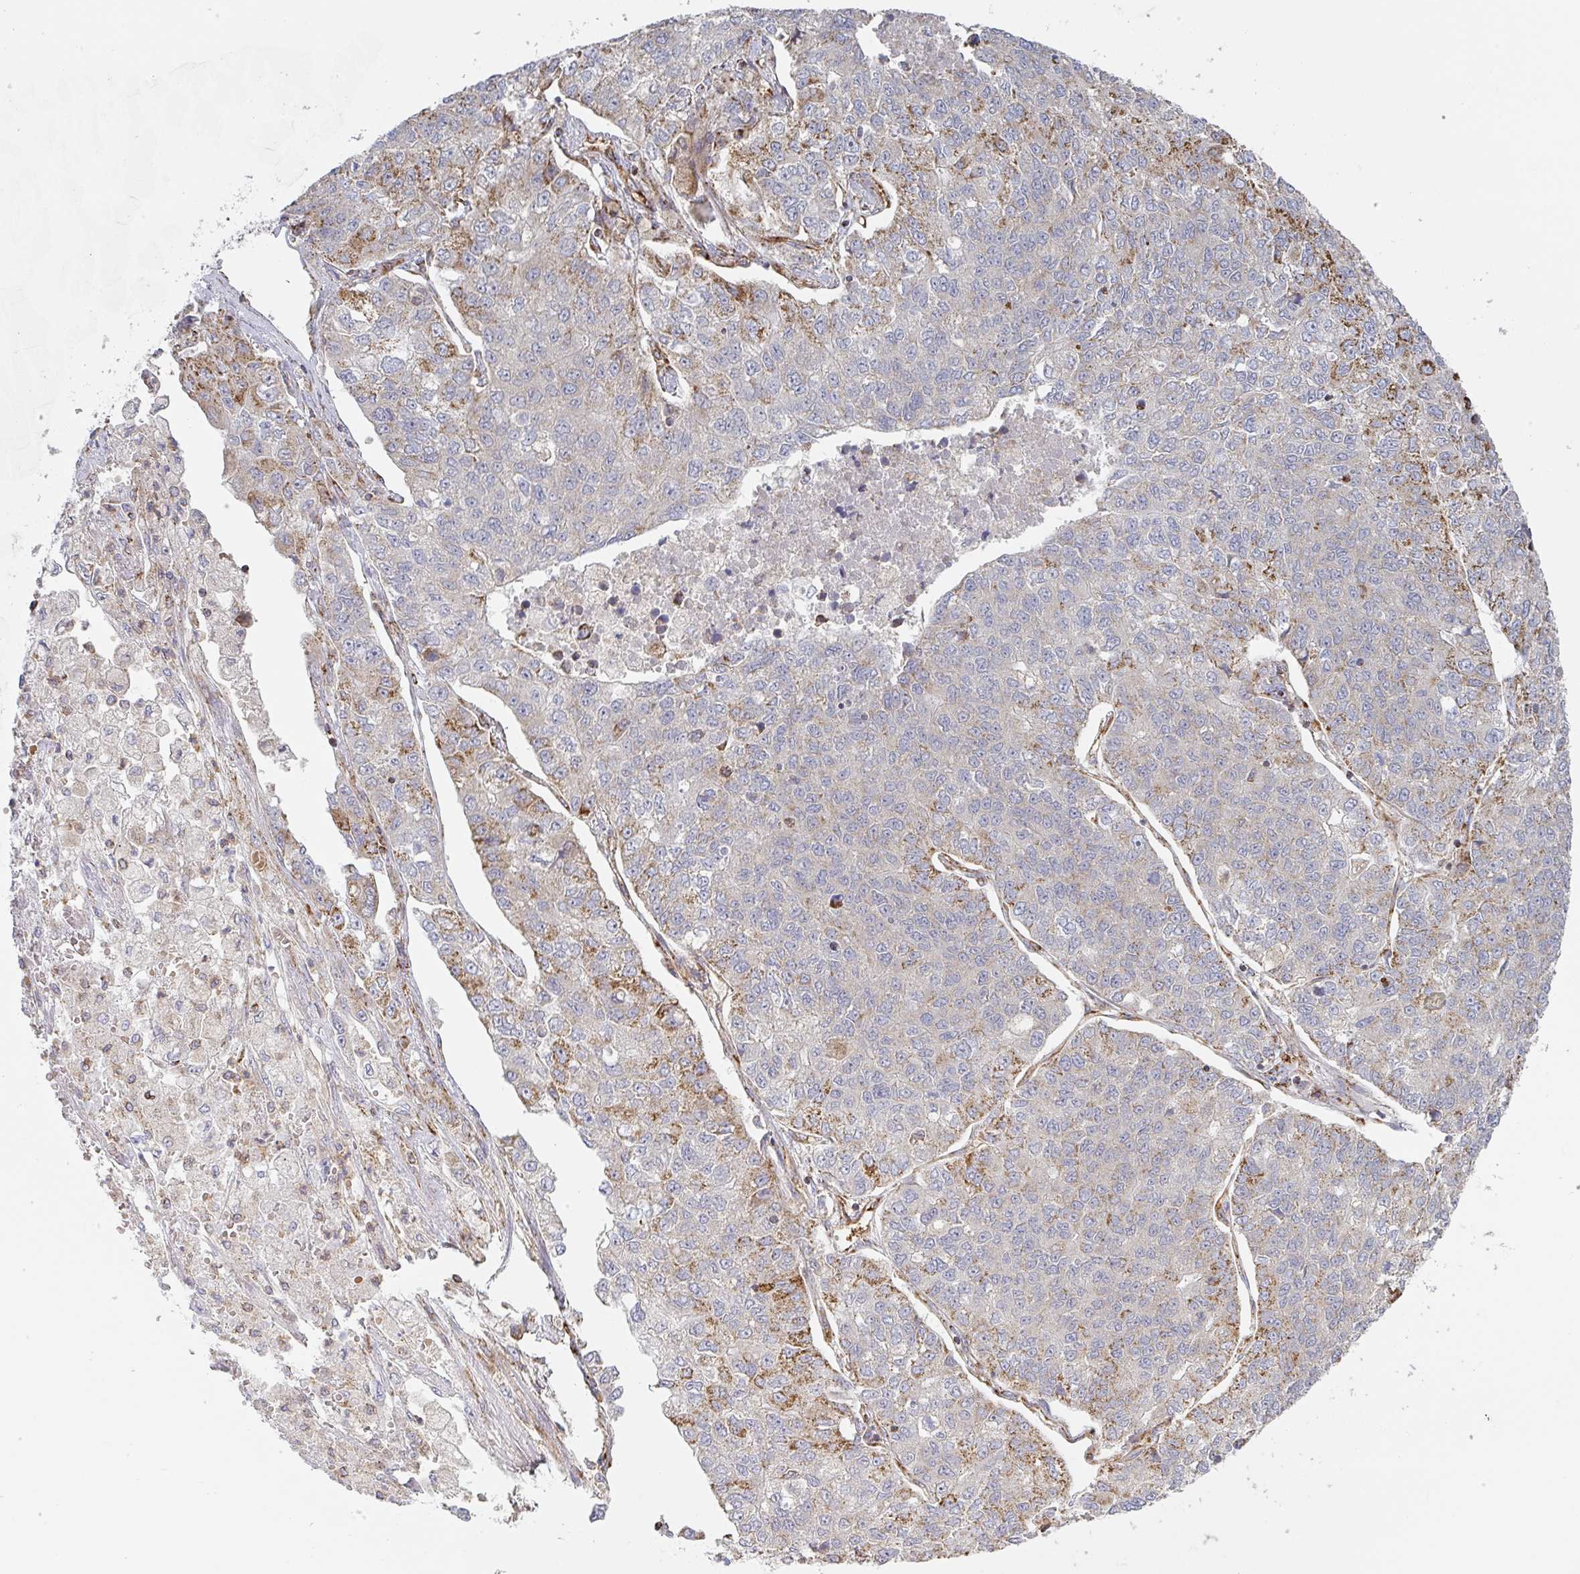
{"staining": {"intensity": "moderate", "quantity": "<25%", "location": "cytoplasmic/membranous"}, "tissue": "lung cancer", "cell_type": "Tumor cells", "image_type": "cancer", "snomed": [{"axis": "morphology", "description": "Adenocarcinoma, NOS"}, {"axis": "topography", "description": "Lung"}], "caption": "Immunohistochemical staining of human lung cancer demonstrates low levels of moderate cytoplasmic/membranous protein positivity in approximately <25% of tumor cells.", "gene": "ZNF526", "patient": {"sex": "male", "age": 49}}